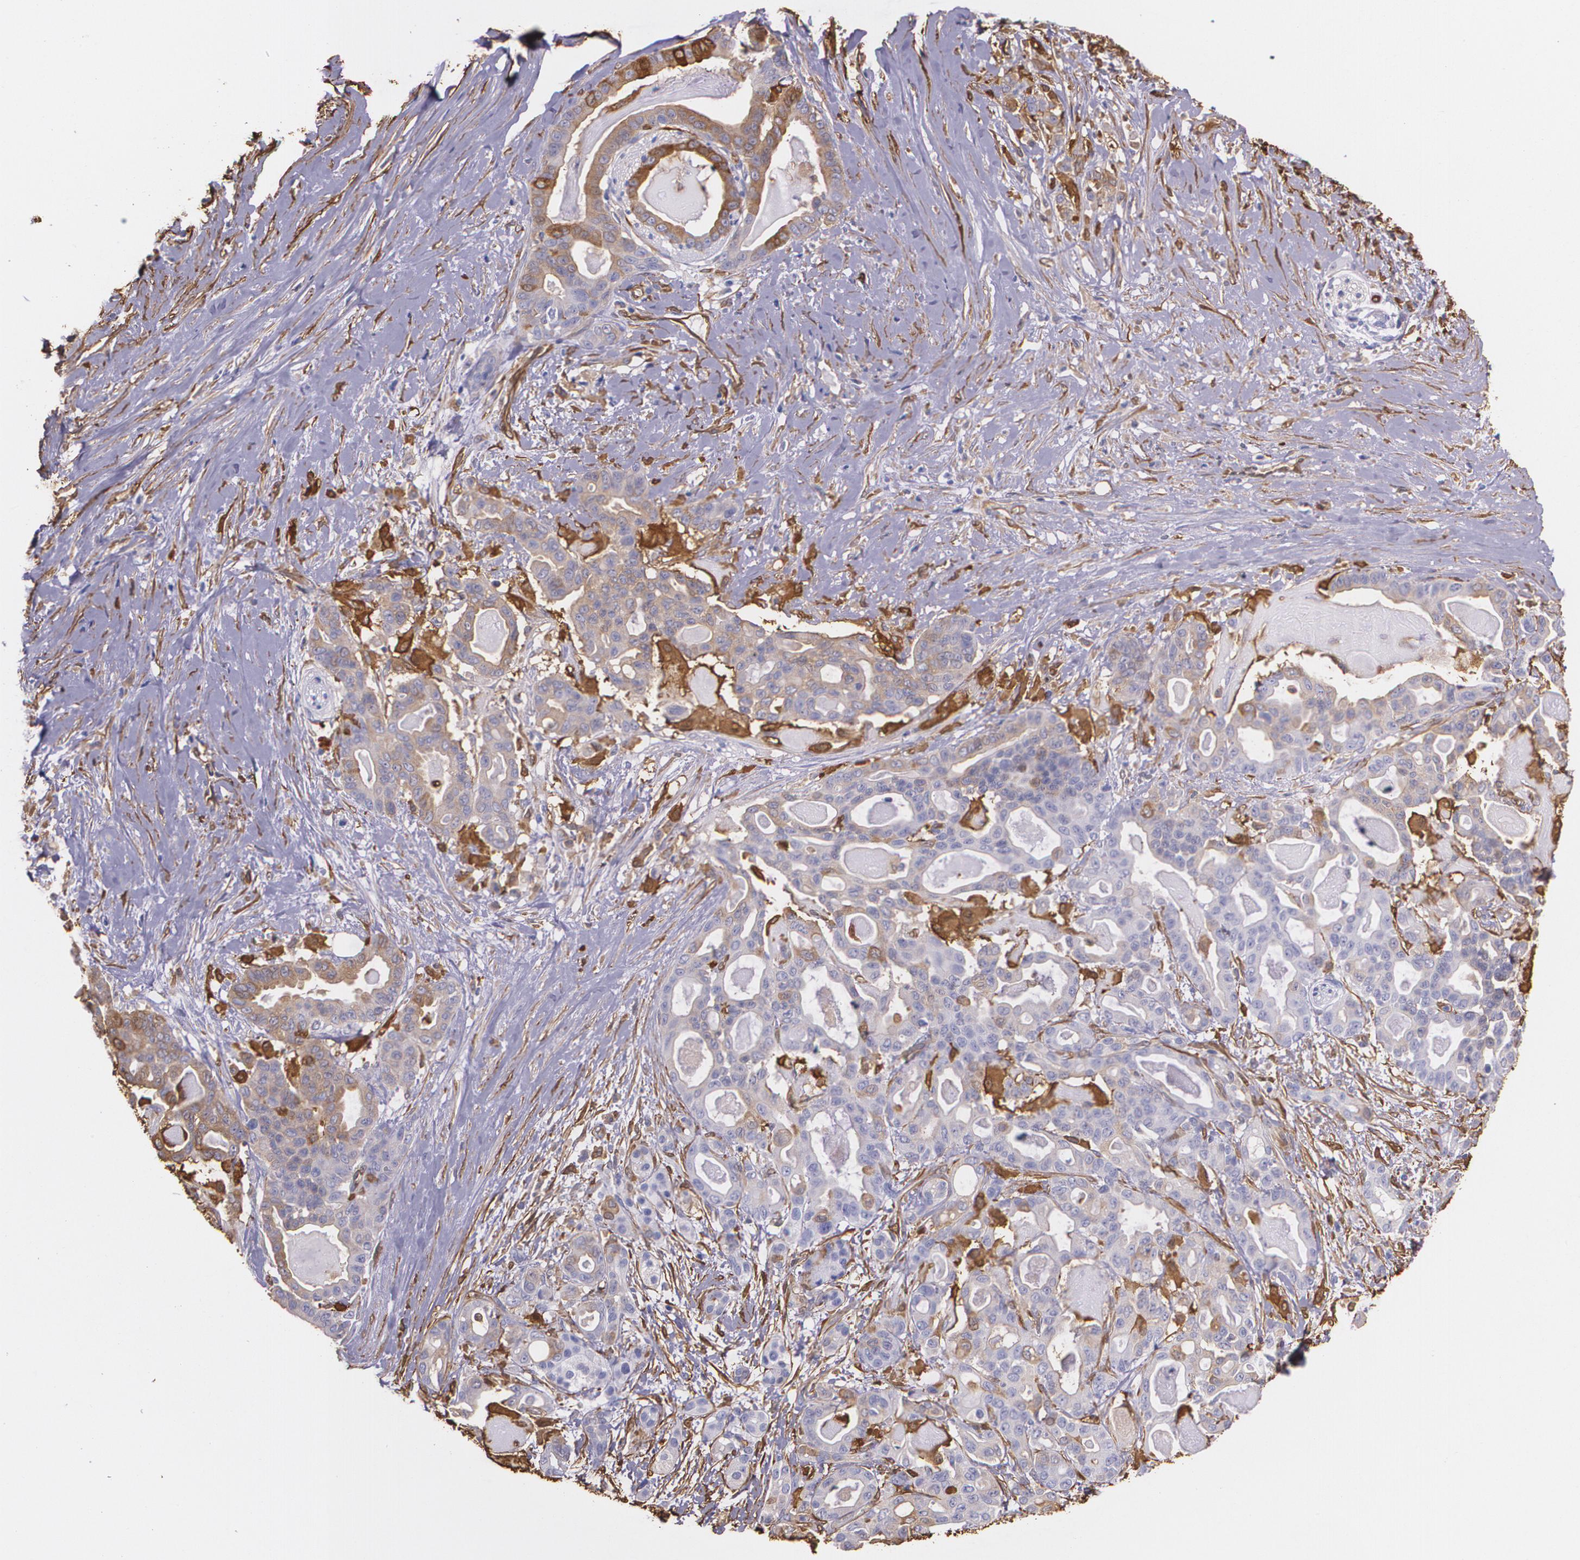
{"staining": {"intensity": "weak", "quantity": "<25%", "location": "cytoplasmic/membranous"}, "tissue": "pancreatic cancer", "cell_type": "Tumor cells", "image_type": "cancer", "snomed": [{"axis": "morphology", "description": "Adenocarcinoma, NOS"}, {"axis": "topography", "description": "Pancreas"}], "caption": "Pancreatic adenocarcinoma stained for a protein using immunohistochemistry (IHC) demonstrates no staining tumor cells.", "gene": "MMP2", "patient": {"sex": "male", "age": 63}}